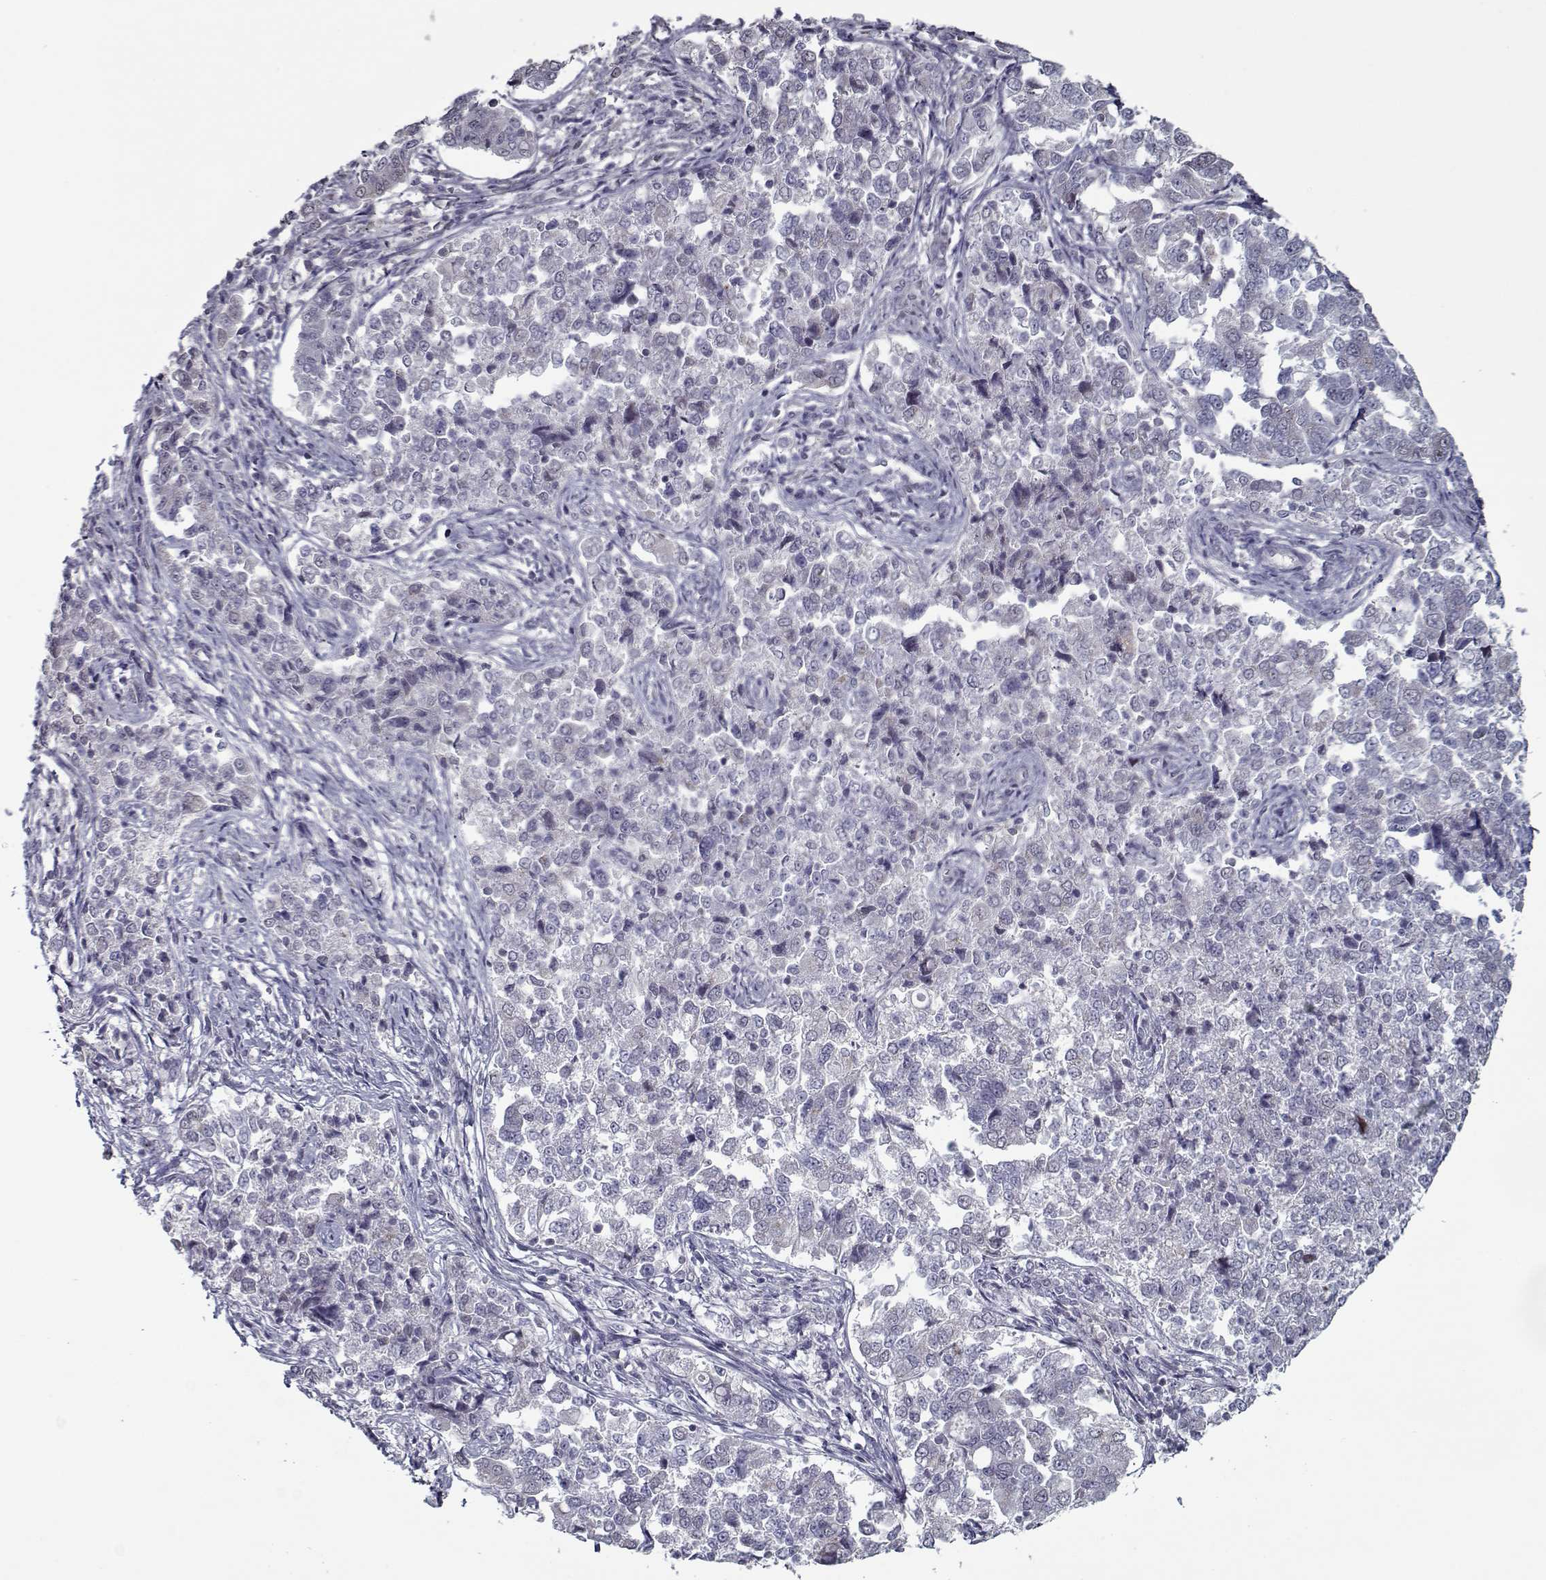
{"staining": {"intensity": "negative", "quantity": "none", "location": "none"}, "tissue": "endometrial cancer", "cell_type": "Tumor cells", "image_type": "cancer", "snomed": [{"axis": "morphology", "description": "Adenocarcinoma, NOS"}, {"axis": "topography", "description": "Endometrium"}], "caption": "This photomicrograph is of endometrial adenocarcinoma stained with immunohistochemistry (IHC) to label a protein in brown with the nuclei are counter-stained blue. There is no positivity in tumor cells.", "gene": "SEC16B", "patient": {"sex": "female", "age": 43}}